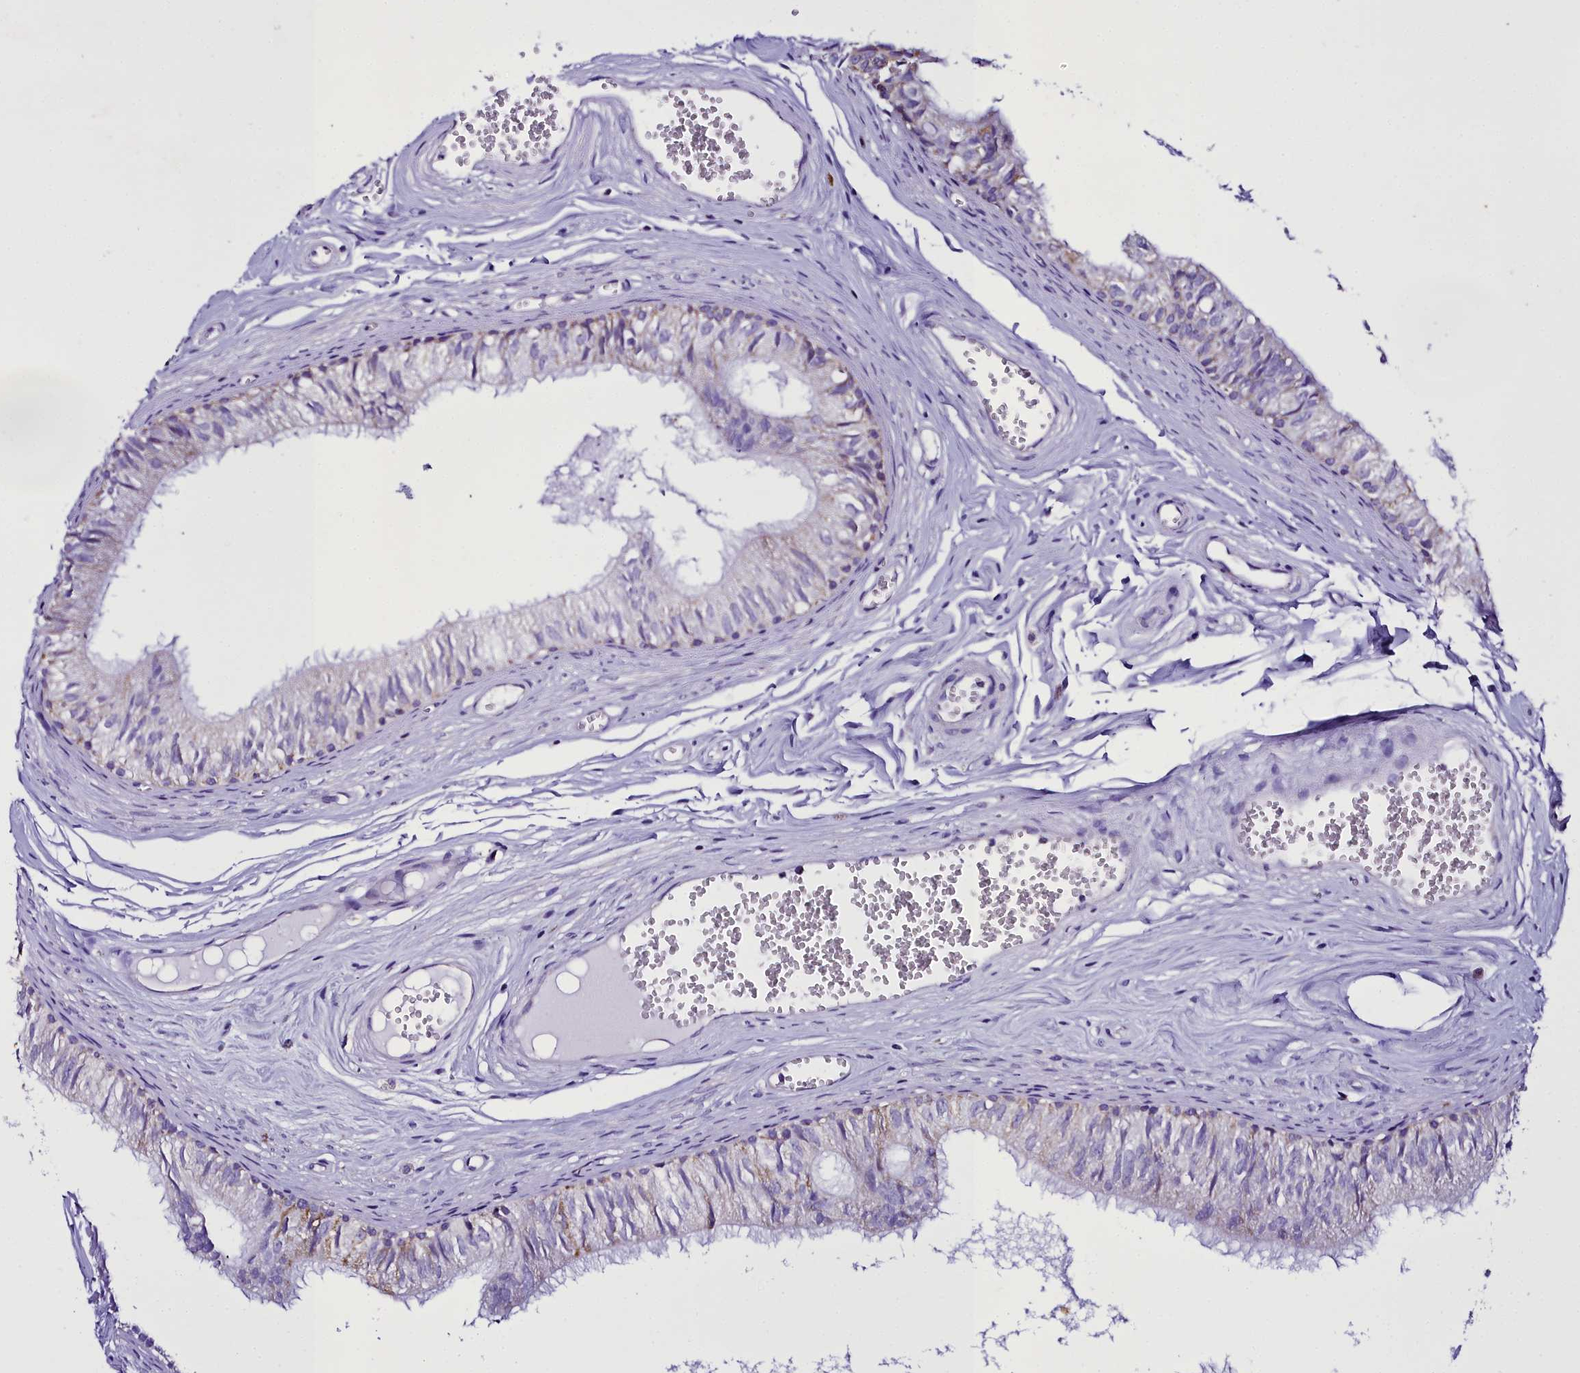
{"staining": {"intensity": "moderate", "quantity": "<25%", "location": "cytoplasmic/membranous"}, "tissue": "epididymis", "cell_type": "Glandular cells", "image_type": "normal", "snomed": [{"axis": "morphology", "description": "Normal tissue, NOS"}, {"axis": "topography", "description": "Epididymis"}], "caption": "Human epididymis stained for a protein (brown) demonstrates moderate cytoplasmic/membranous positive expression in about <25% of glandular cells.", "gene": "WDFY3", "patient": {"sex": "male", "age": 36}}